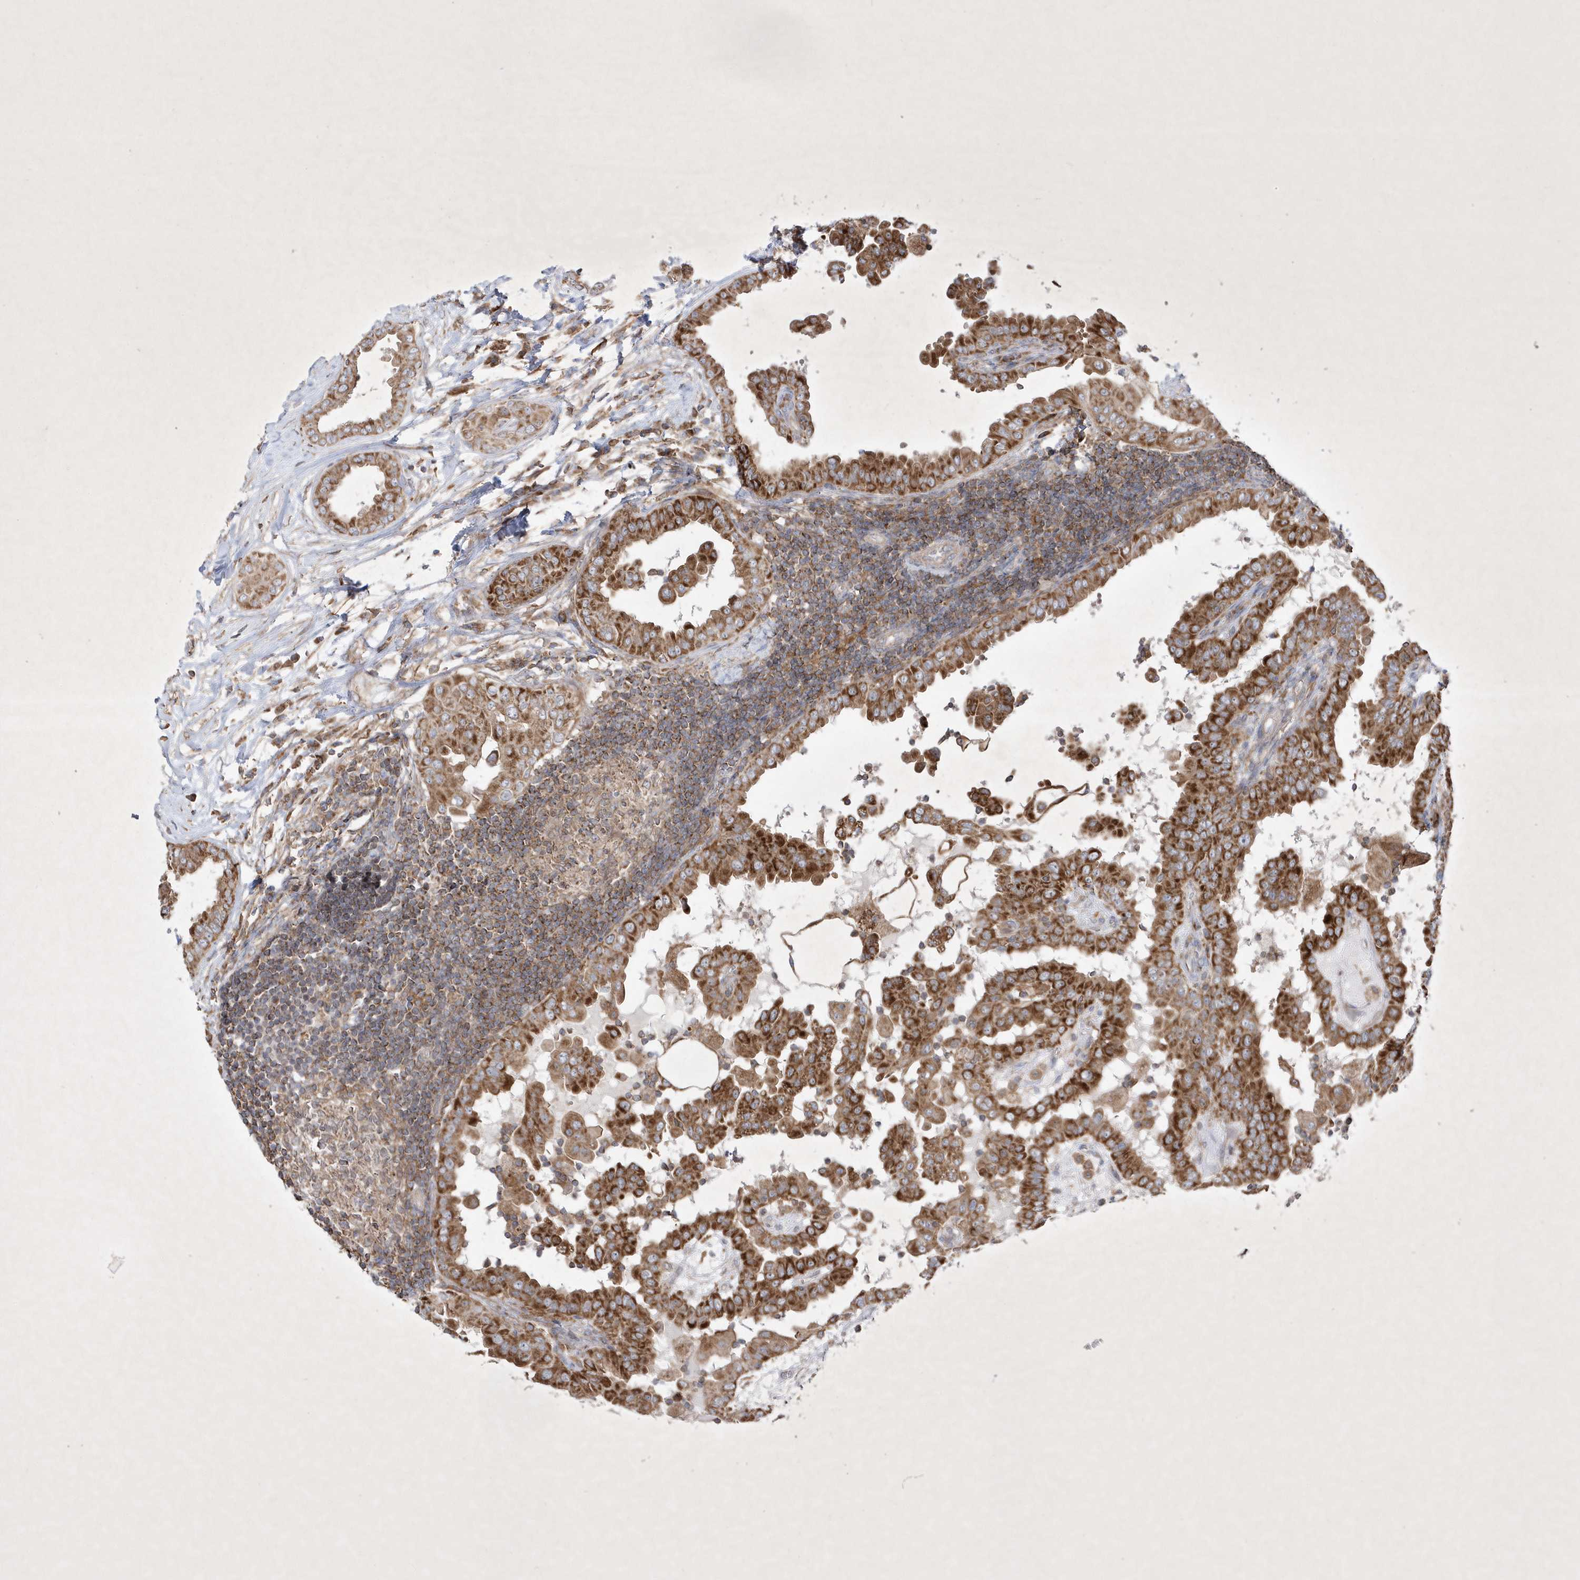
{"staining": {"intensity": "strong", "quantity": ">75%", "location": "cytoplasmic/membranous"}, "tissue": "thyroid cancer", "cell_type": "Tumor cells", "image_type": "cancer", "snomed": [{"axis": "morphology", "description": "Papillary adenocarcinoma, NOS"}, {"axis": "topography", "description": "Thyroid gland"}], "caption": "Tumor cells display high levels of strong cytoplasmic/membranous positivity in approximately >75% of cells in human thyroid cancer (papillary adenocarcinoma).", "gene": "OPA1", "patient": {"sex": "male", "age": 33}}